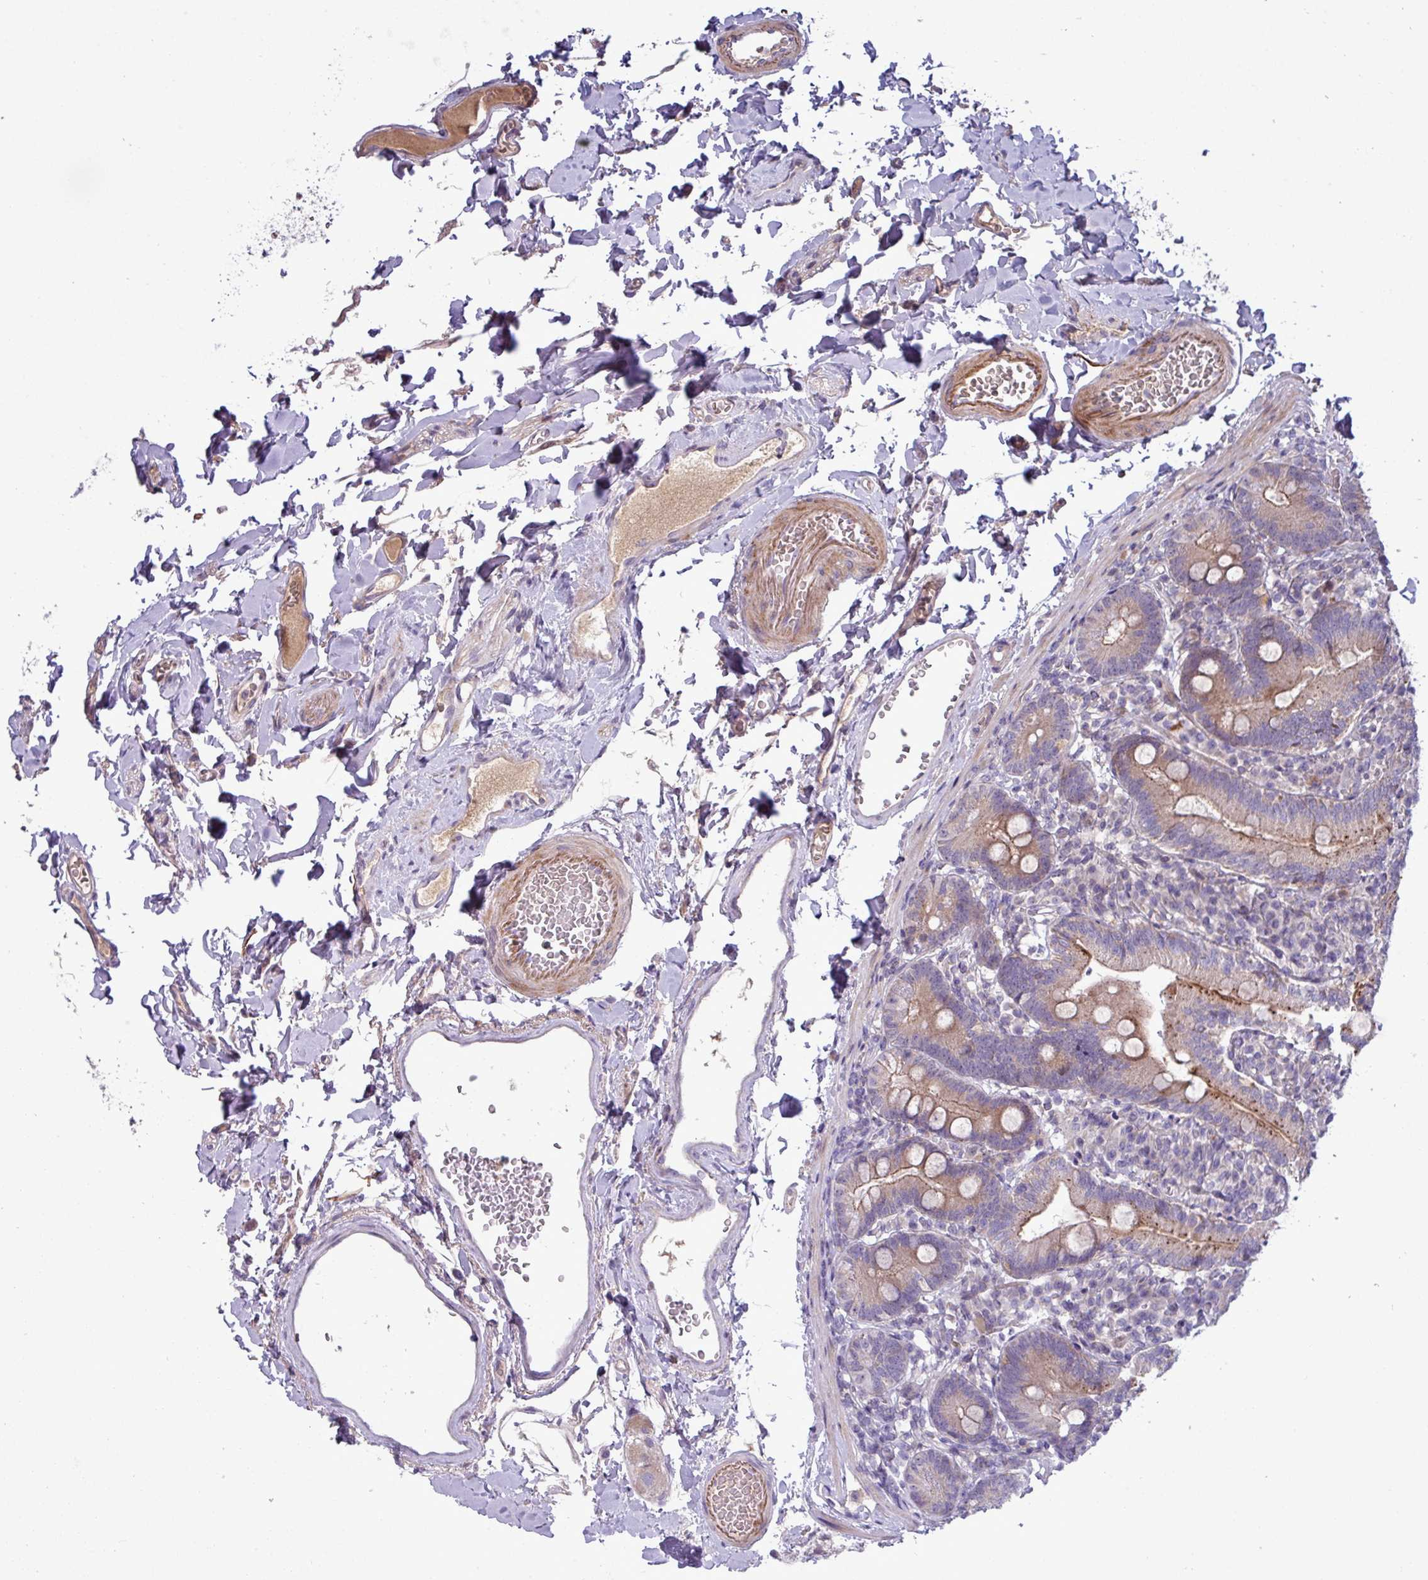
{"staining": {"intensity": "strong", "quantity": "25%-75%", "location": "cytoplasmic/membranous"}, "tissue": "duodenum", "cell_type": "Glandular cells", "image_type": "normal", "snomed": [{"axis": "morphology", "description": "Normal tissue, NOS"}, {"axis": "topography", "description": "Duodenum"}], "caption": "There is high levels of strong cytoplasmic/membranous expression in glandular cells of normal duodenum, as demonstrated by immunohistochemical staining (brown color).", "gene": "TNFSF12", "patient": {"sex": "female", "age": 67}}